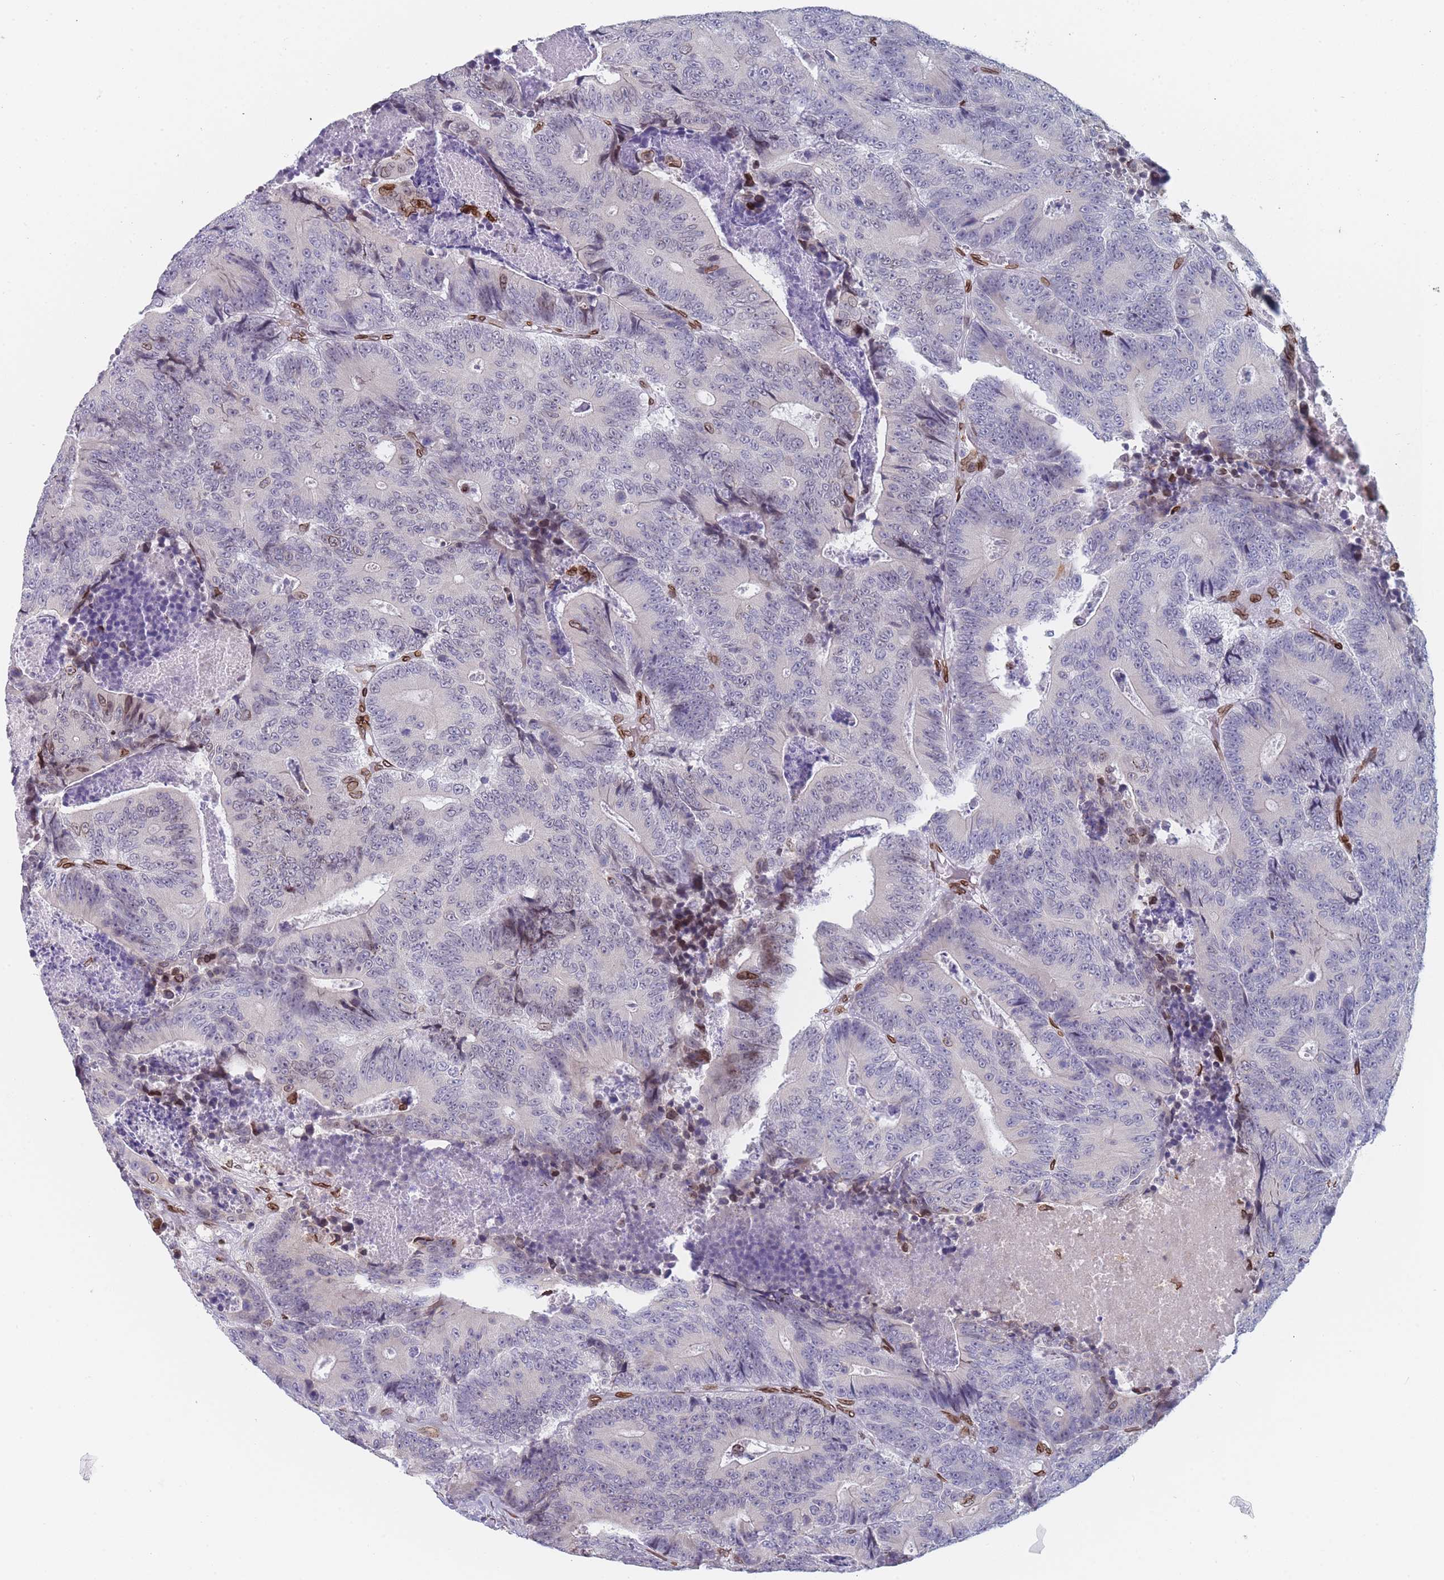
{"staining": {"intensity": "negative", "quantity": "none", "location": "none"}, "tissue": "colorectal cancer", "cell_type": "Tumor cells", "image_type": "cancer", "snomed": [{"axis": "morphology", "description": "Adenocarcinoma, NOS"}, {"axis": "topography", "description": "Colon"}], "caption": "The histopathology image shows no staining of tumor cells in adenocarcinoma (colorectal).", "gene": "ZBTB1", "patient": {"sex": "male", "age": 83}}